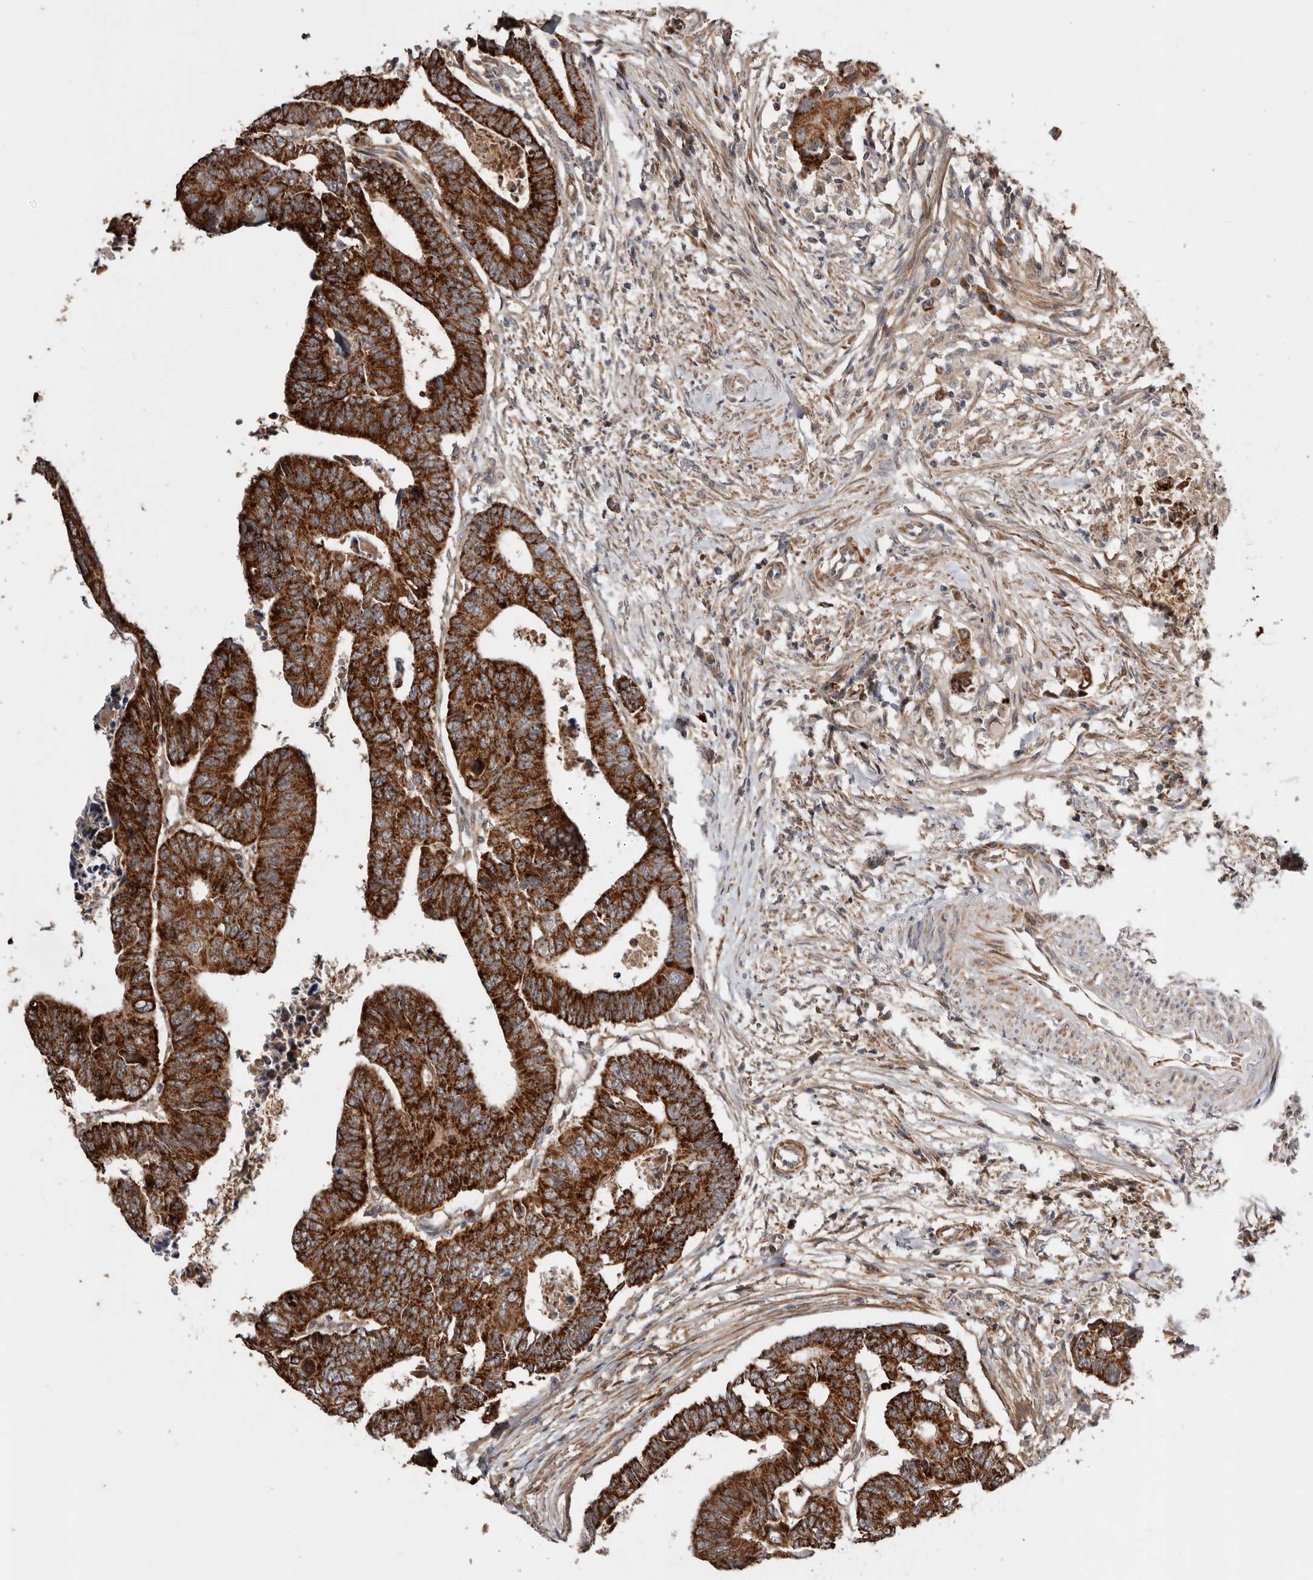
{"staining": {"intensity": "strong", "quantity": ">75%", "location": "cytoplasmic/membranous"}, "tissue": "colorectal cancer", "cell_type": "Tumor cells", "image_type": "cancer", "snomed": [{"axis": "morphology", "description": "Adenocarcinoma, NOS"}, {"axis": "topography", "description": "Rectum"}], "caption": "IHC staining of colorectal cancer (adenocarcinoma), which displays high levels of strong cytoplasmic/membranous positivity in approximately >75% of tumor cells indicating strong cytoplasmic/membranous protein positivity. The staining was performed using DAB (3,3'-diaminobenzidine) (brown) for protein detection and nuclei were counterstained in hematoxylin (blue).", "gene": "PROKR1", "patient": {"sex": "female", "age": 65}}